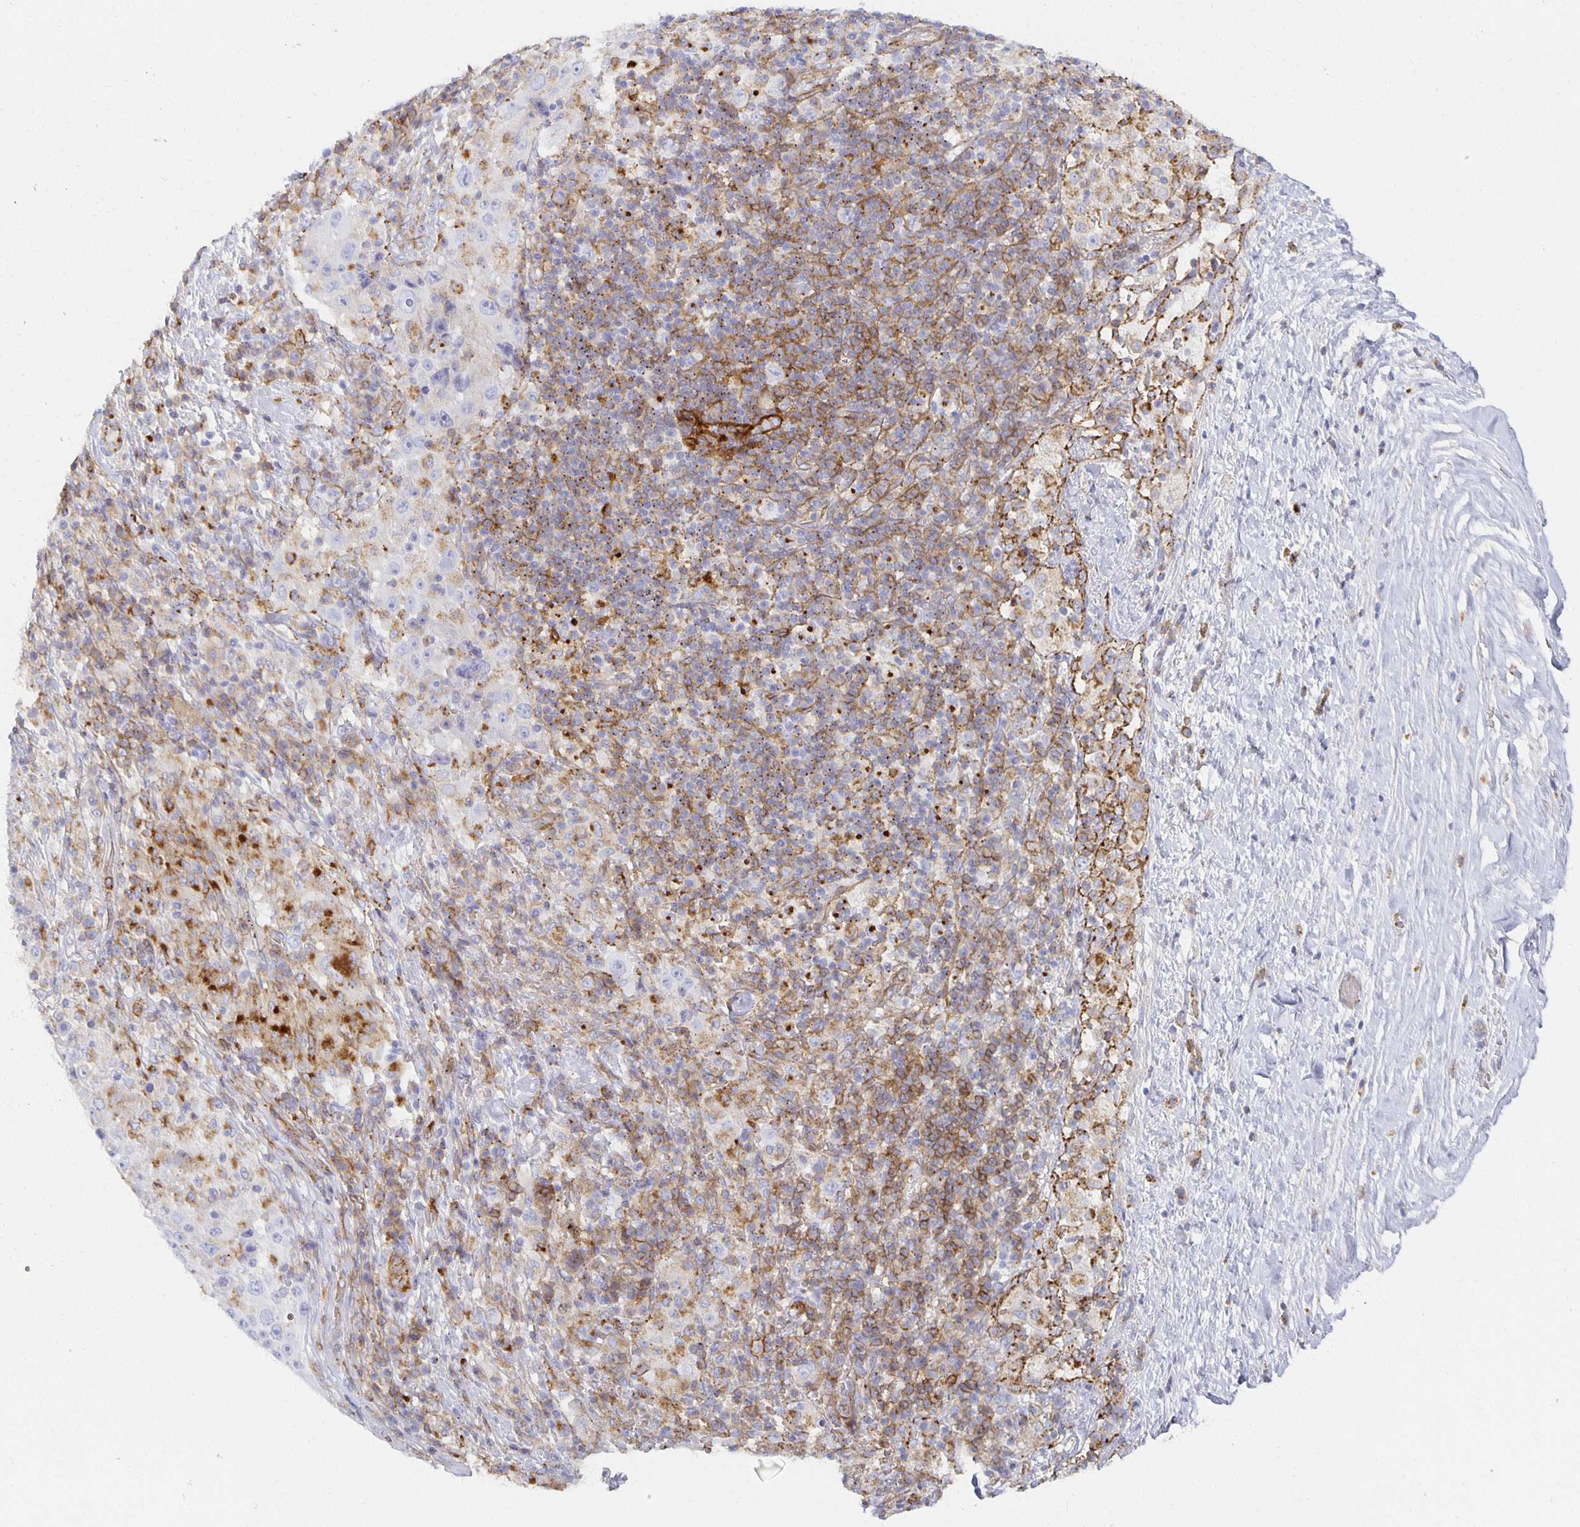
{"staining": {"intensity": "moderate", "quantity": "<25%", "location": "cytoplasmic/membranous"}, "tissue": "melanoma", "cell_type": "Tumor cells", "image_type": "cancer", "snomed": [{"axis": "morphology", "description": "Malignant melanoma, Metastatic site"}, {"axis": "topography", "description": "Lymph node"}], "caption": "High-power microscopy captured an immunohistochemistry photomicrograph of melanoma, revealing moderate cytoplasmic/membranous staining in approximately <25% of tumor cells.", "gene": "TAAR1", "patient": {"sex": "male", "age": 62}}